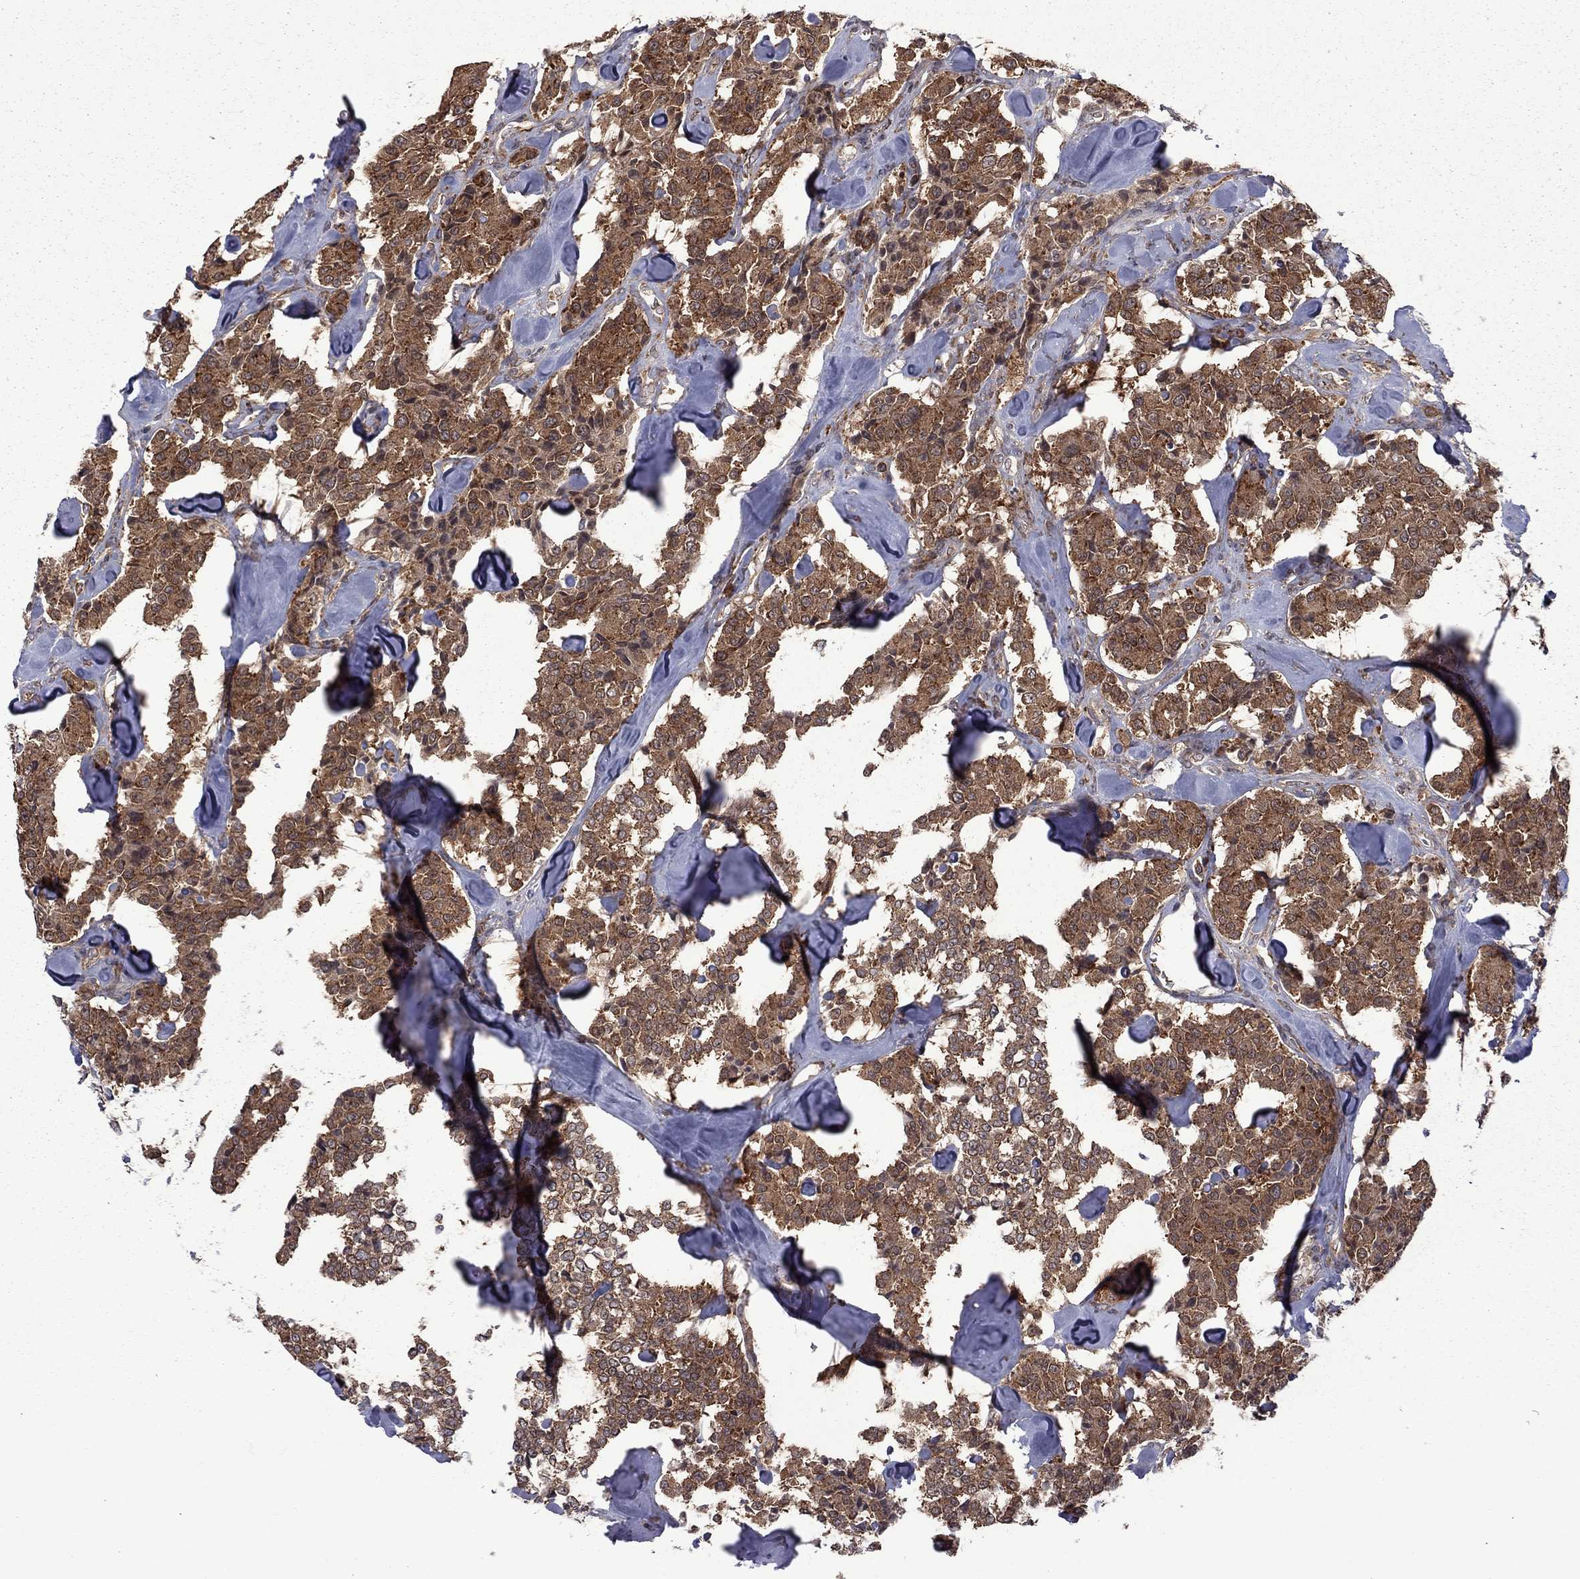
{"staining": {"intensity": "strong", "quantity": ">75%", "location": "cytoplasmic/membranous"}, "tissue": "carcinoid", "cell_type": "Tumor cells", "image_type": "cancer", "snomed": [{"axis": "morphology", "description": "Carcinoid, malignant, NOS"}, {"axis": "topography", "description": "Pancreas"}], "caption": "Strong cytoplasmic/membranous expression for a protein is identified in about >75% of tumor cells of carcinoid (malignant) using immunohistochemistry.", "gene": "NAA50", "patient": {"sex": "male", "age": 41}}